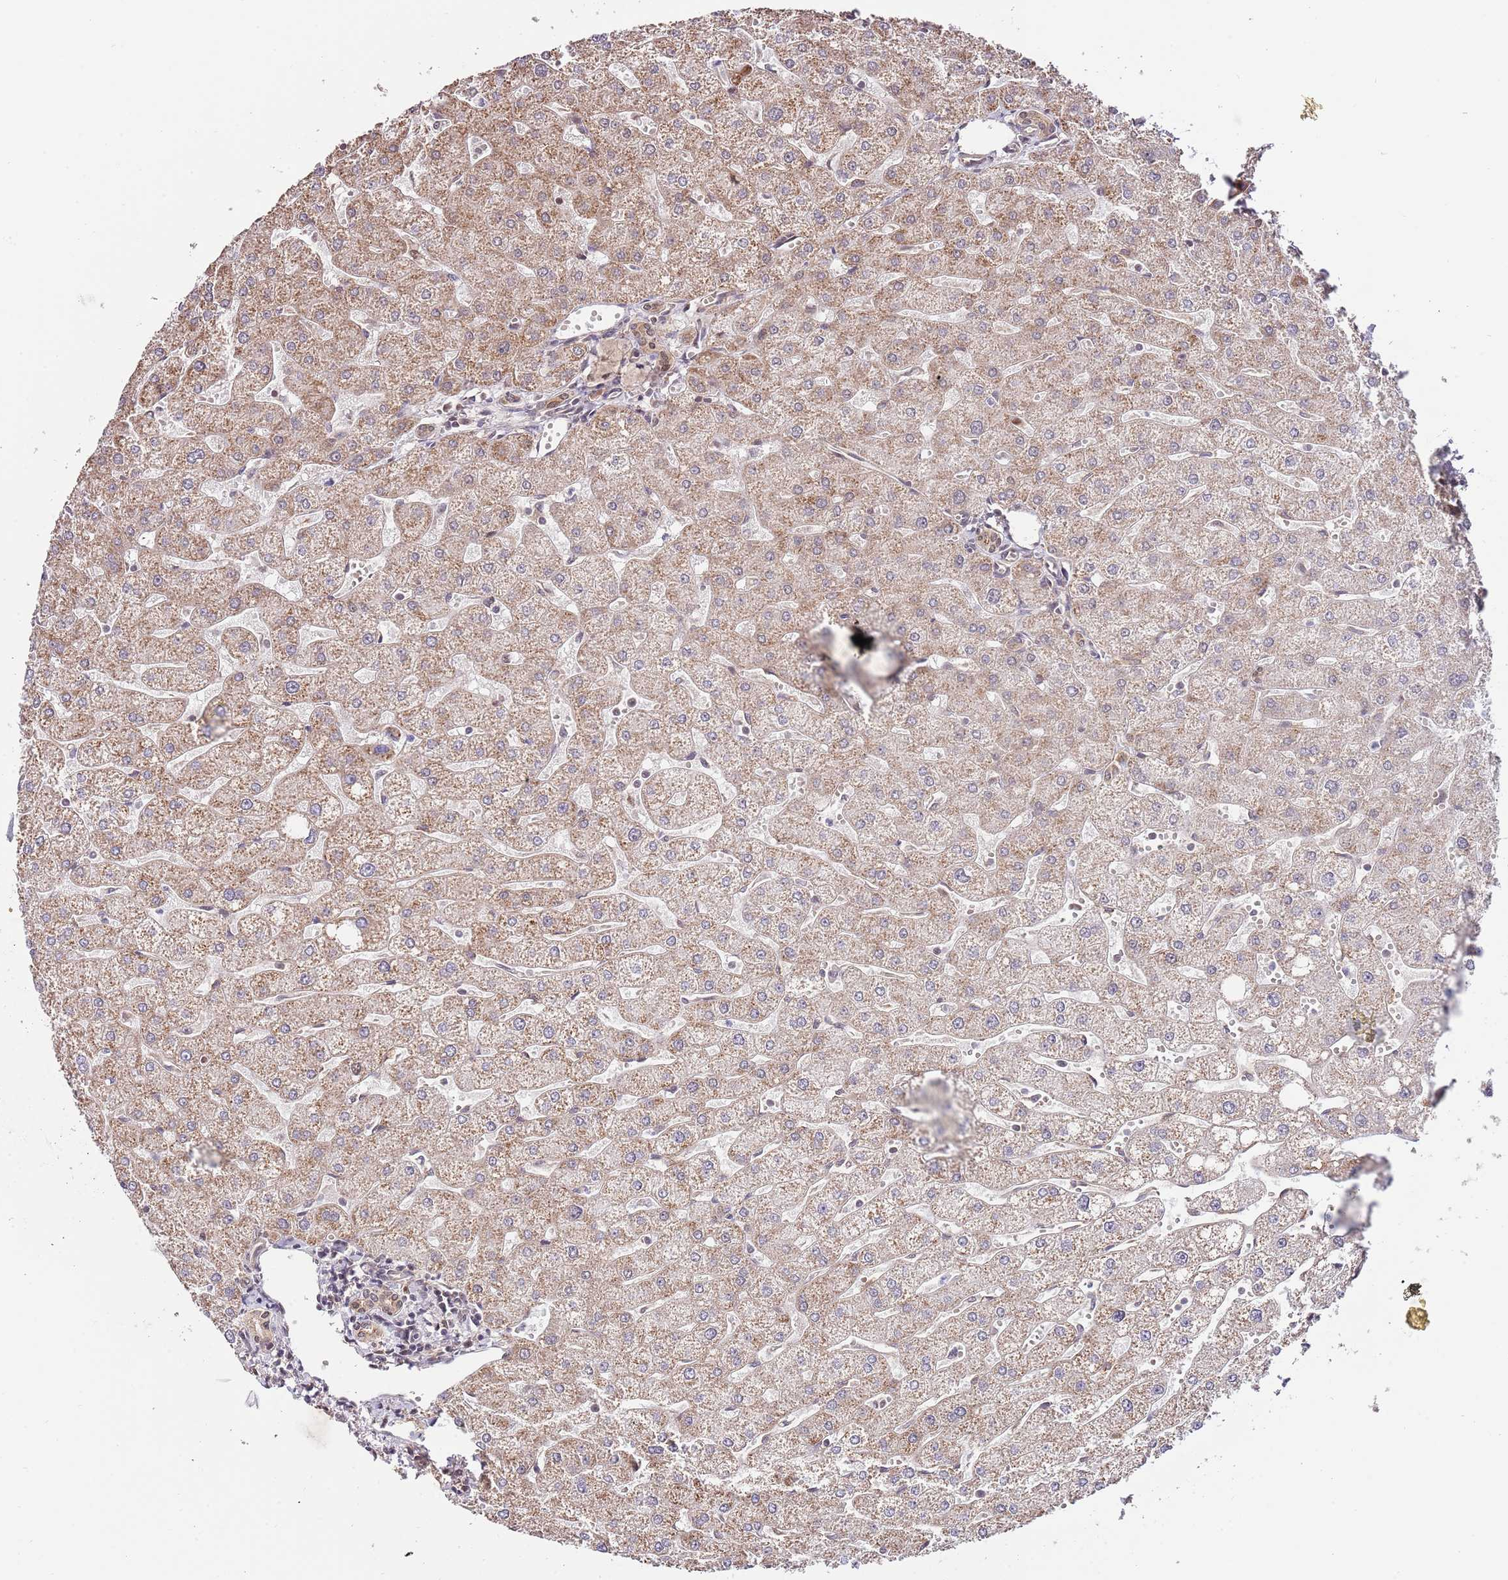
{"staining": {"intensity": "weak", "quantity": ">75%", "location": "cytoplasmic/membranous"}, "tissue": "liver", "cell_type": "Cholangiocytes", "image_type": "normal", "snomed": [{"axis": "morphology", "description": "Normal tissue, NOS"}, {"axis": "topography", "description": "Liver"}], "caption": "This histopathology image shows unremarkable liver stained with immunohistochemistry to label a protein in brown. The cytoplasmic/membranous of cholangiocytes show weak positivity for the protein. Nuclei are counter-stained blue.", "gene": "RIF1", "patient": {"sex": "male", "age": 67}}